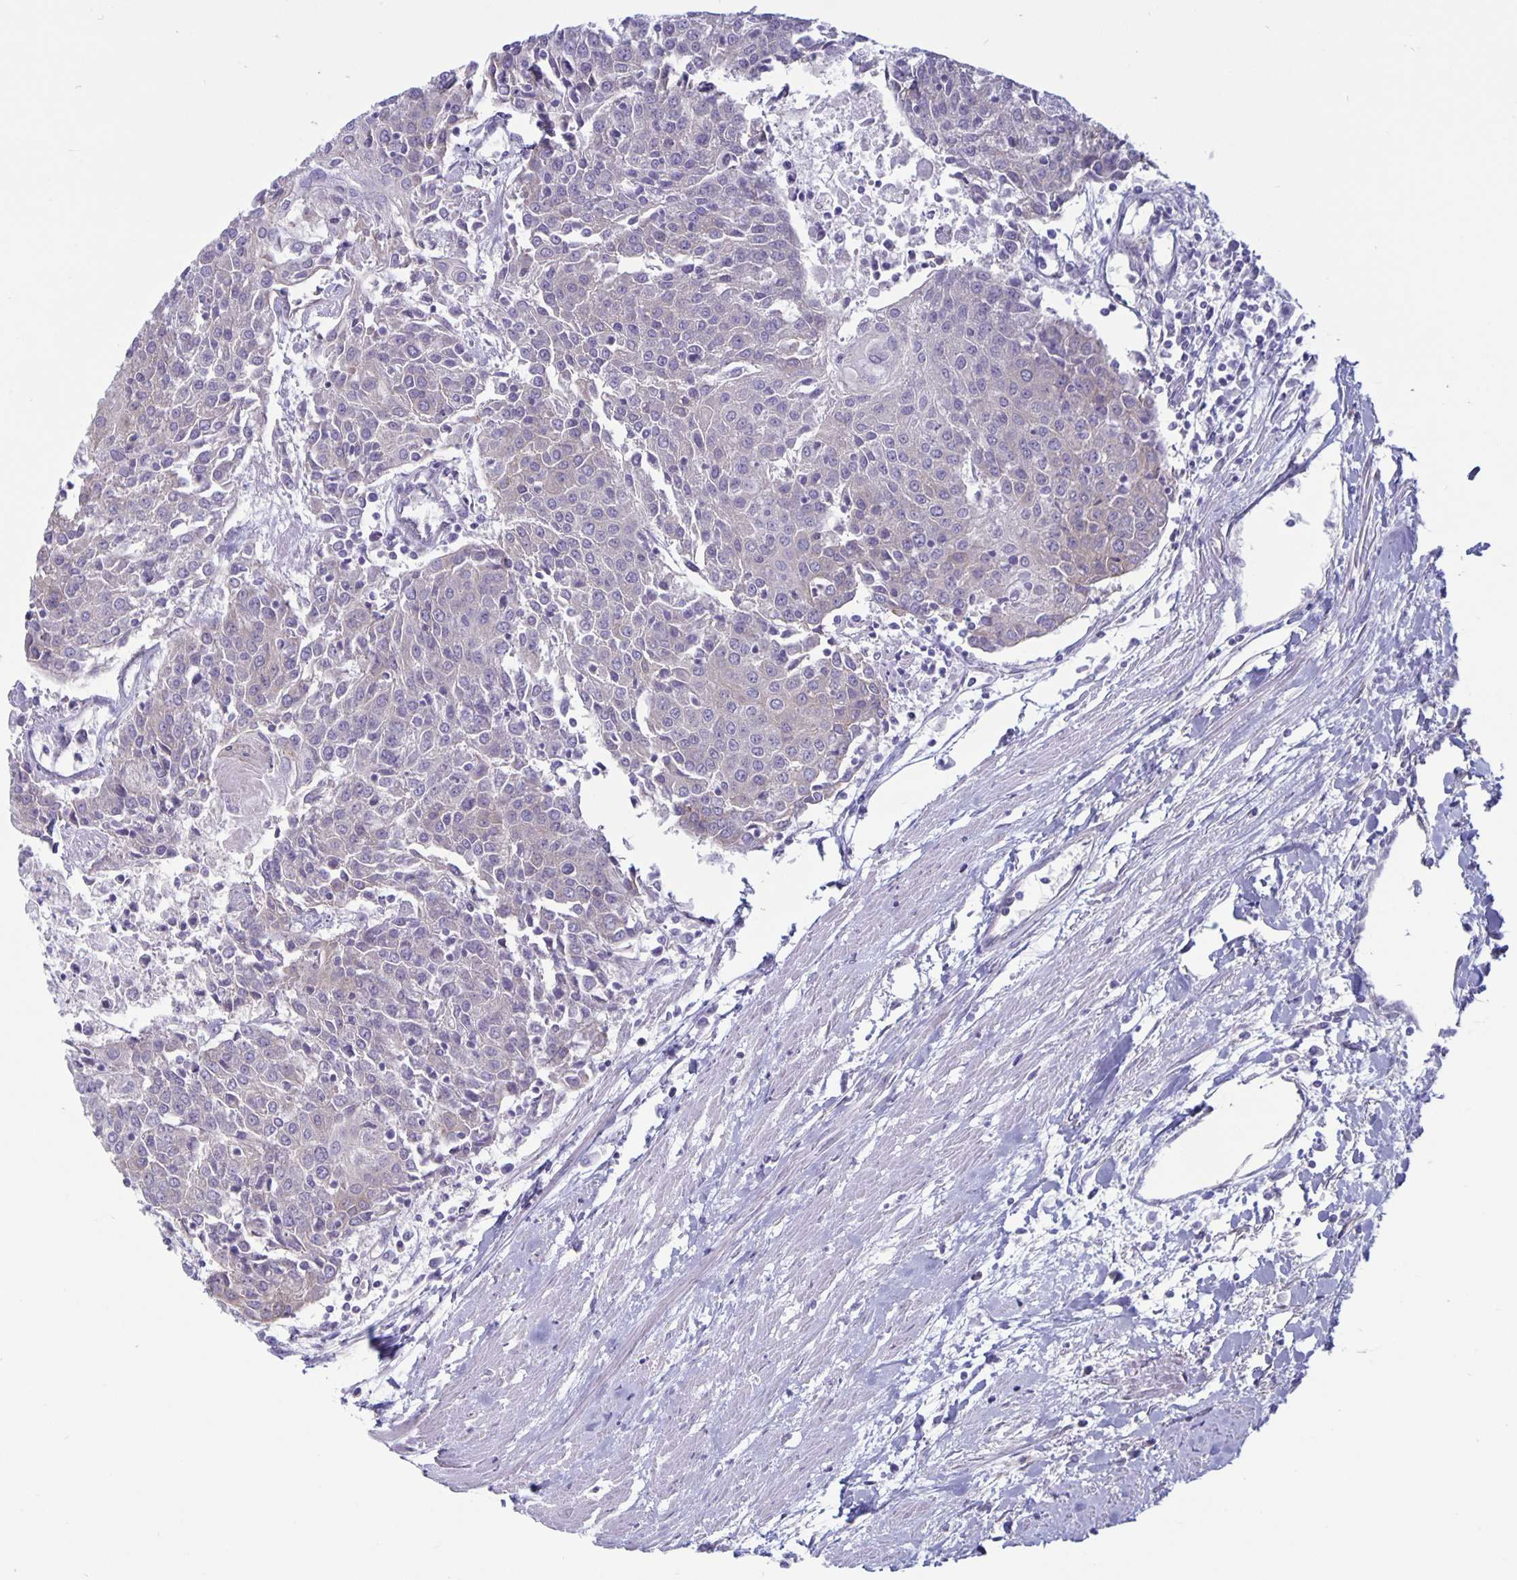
{"staining": {"intensity": "negative", "quantity": "none", "location": "none"}, "tissue": "urothelial cancer", "cell_type": "Tumor cells", "image_type": "cancer", "snomed": [{"axis": "morphology", "description": "Urothelial carcinoma, High grade"}, {"axis": "topography", "description": "Urinary bladder"}], "caption": "This is an IHC histopathology image of human urothelial carcinoma (high-grade). There is no positivity in tumor cells.", "gene": "PLCB3", "patient": {"sex": "female", "age": 85}}